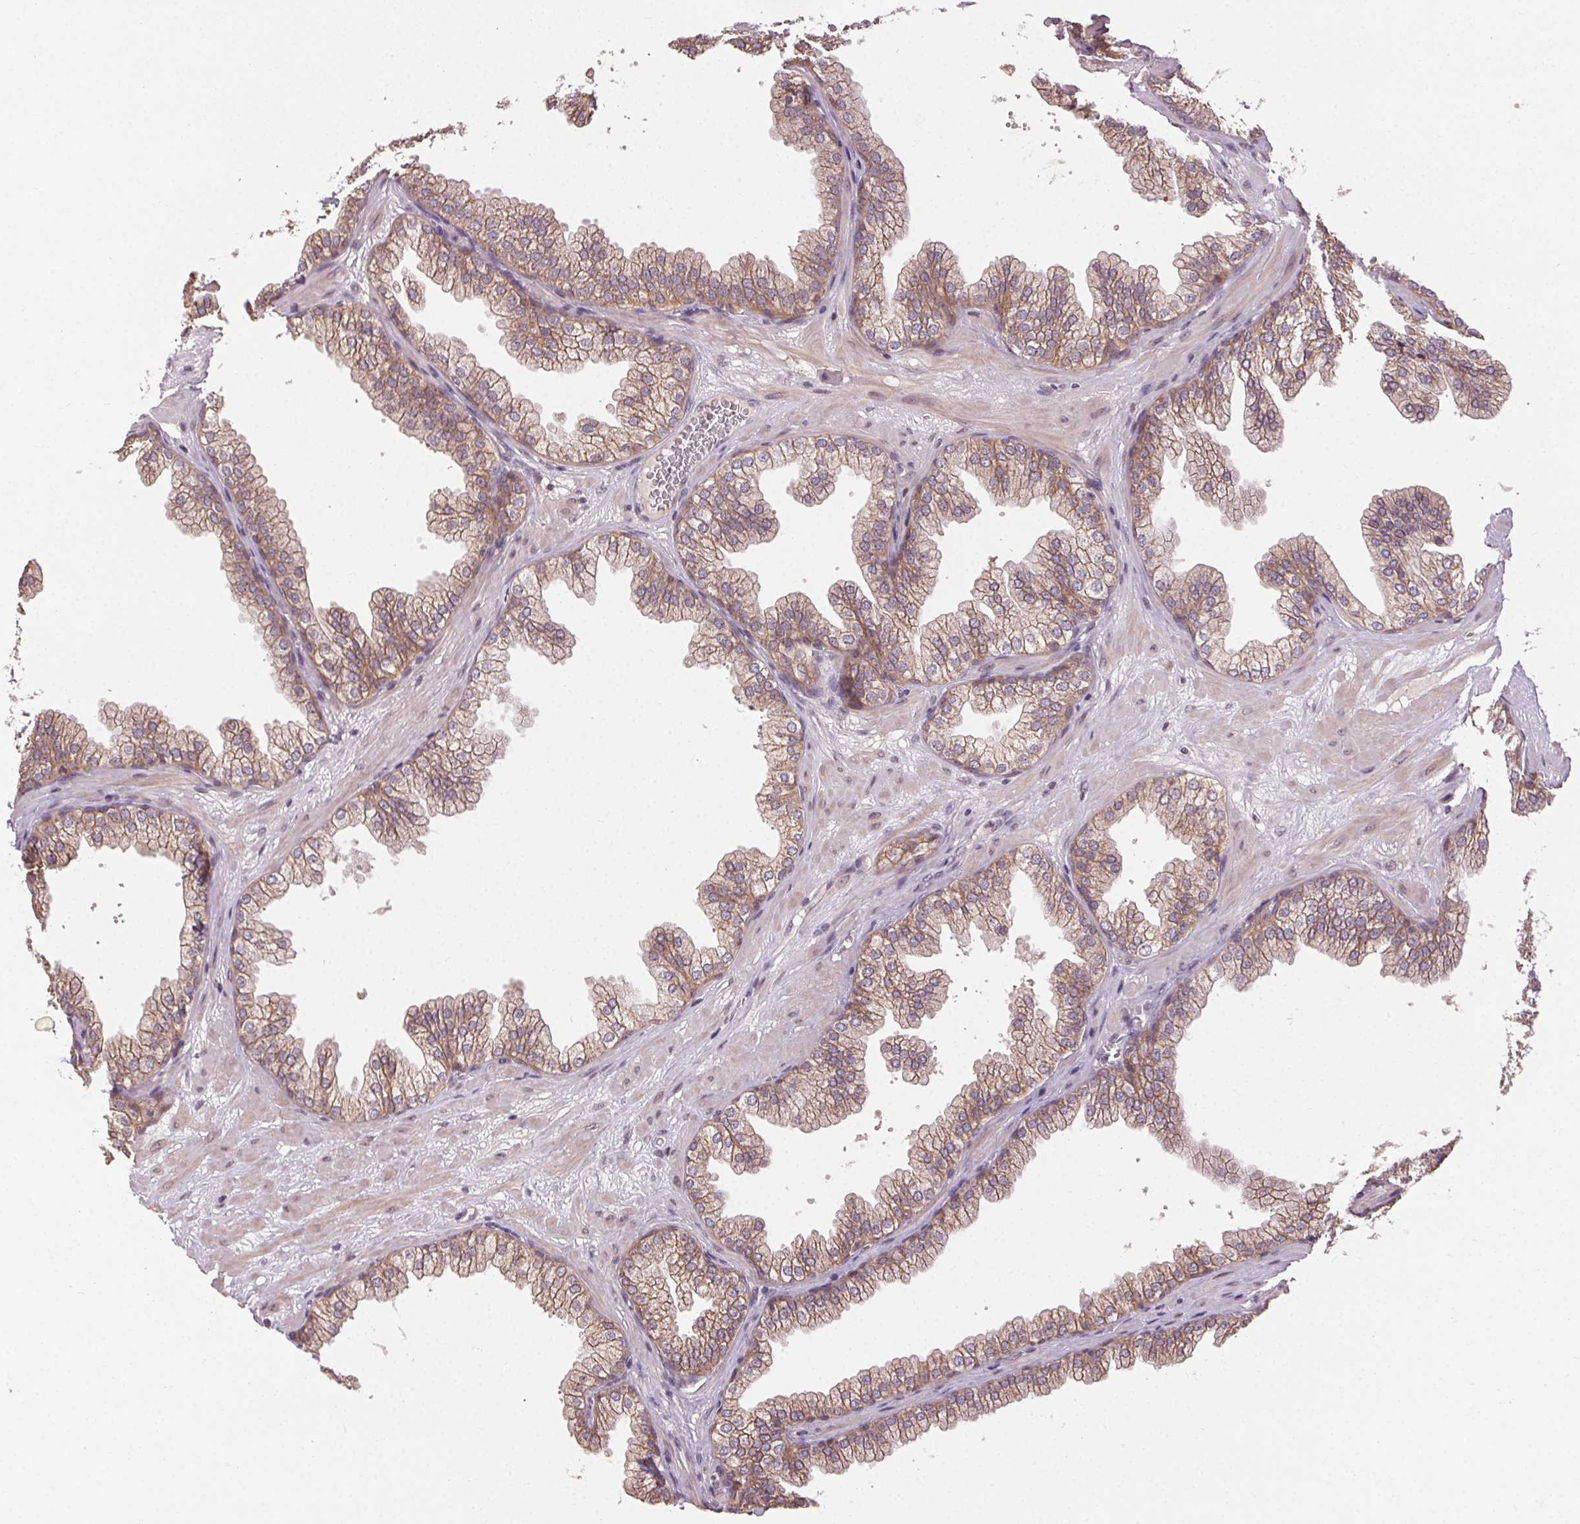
{"staining": {"intensity": "weak", "quantity": ">75%", "location": "cytoplasmic/membranous"}, "tissue": "prostate", "cell_type": "Glandular cells", "image_type": "normal", "snomed": [{"axis": "morphology", "description": "Normal tissue, NOS"}, {"axis": "topography", "description": "Prostate"}], "caption": "Weak cytoplasmic/membranous protein positivity is present in approximately >75% of glandular cells in prostate.", "gene": "ATP1B3", "patient": {"sex": "male", "age": 37}}